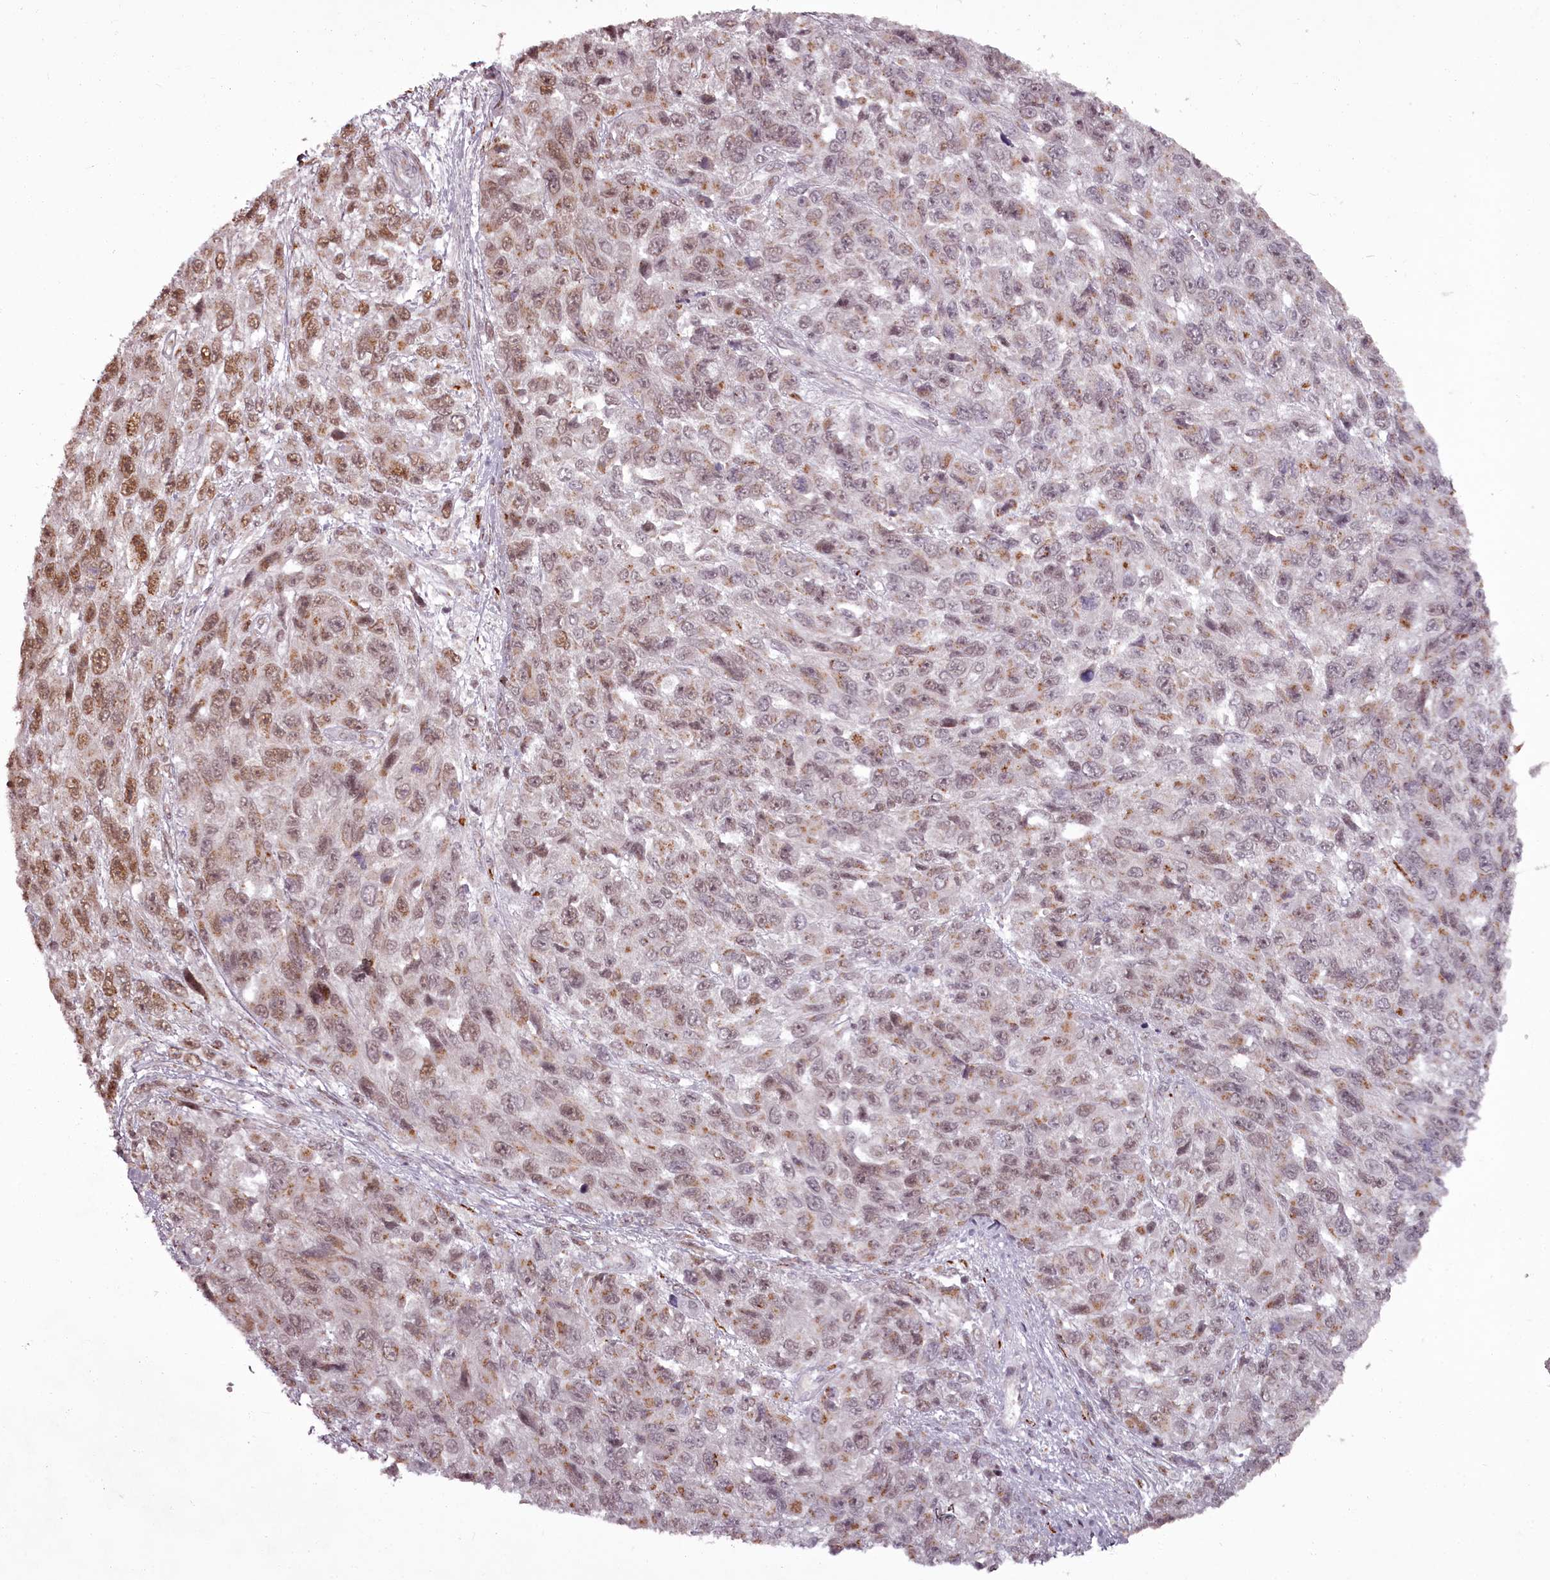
{"staining": {"intensity": "moderate", "quantity": "25%-75%", "location": "nuclear"}, "tissue": "melanoma", "cell_type": "Tumor cells", "image_type": "cancer", "snomed": [{"axis": "morphology", "description": "Normal tissue, NOS"}, {"axis": "morphology", "description": "Malignant melanoma, NOS"}, {"axis": "topography", "description": "Skin"}], "caption": "Malignant melanoma stained for a protein (brown) exhibits moderate nuclear positive staining in approximately 25%-75% of tumor cells.", "gene": "CEP83", "patient": {"sex": "female", "age": 96}}